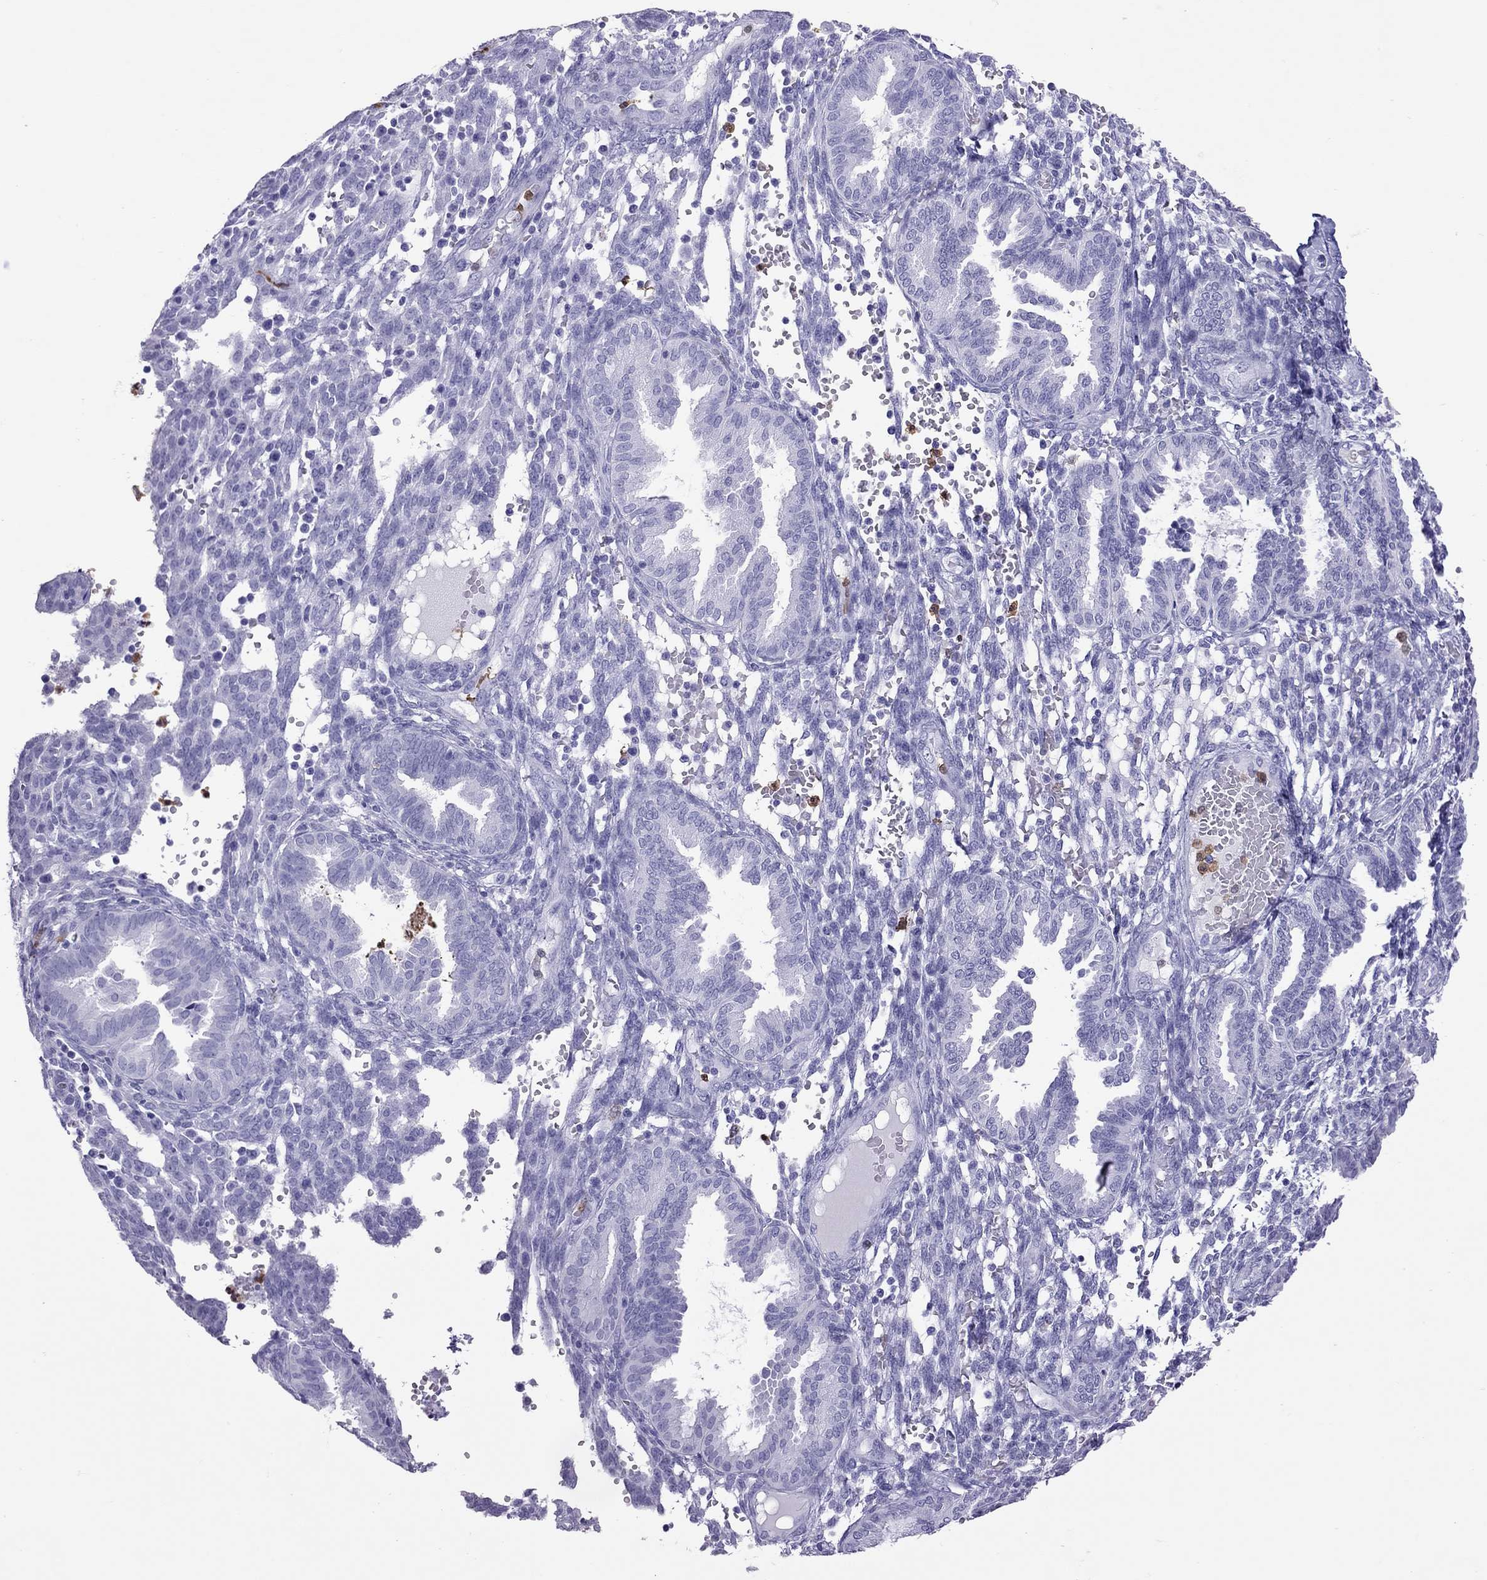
{"staining": {"intensity": "negative", "quantity": "none", "location": "none"}, "tissue": "endometrium", "cell_type": "Cells in endometrial stroma", "image_type": "normal", "snomed": [{"axis": "morphology", "description": "Normal tissue, NOS"}, {"axis": "topography", "description": "Endometrium"}], "caption": "An immunohistochemistry photomicrograph of unremarkable endometrium is shown. There is no staining in cells in endometrial stroma of endometrium. The staining is performed using DAB (3,3'-diaminobenzidine) brown chromogen with nuclei counter-stained in using hematoxylin.", "gene": "SLAMF1", "patient": {"sex": "female", "age": 42}}